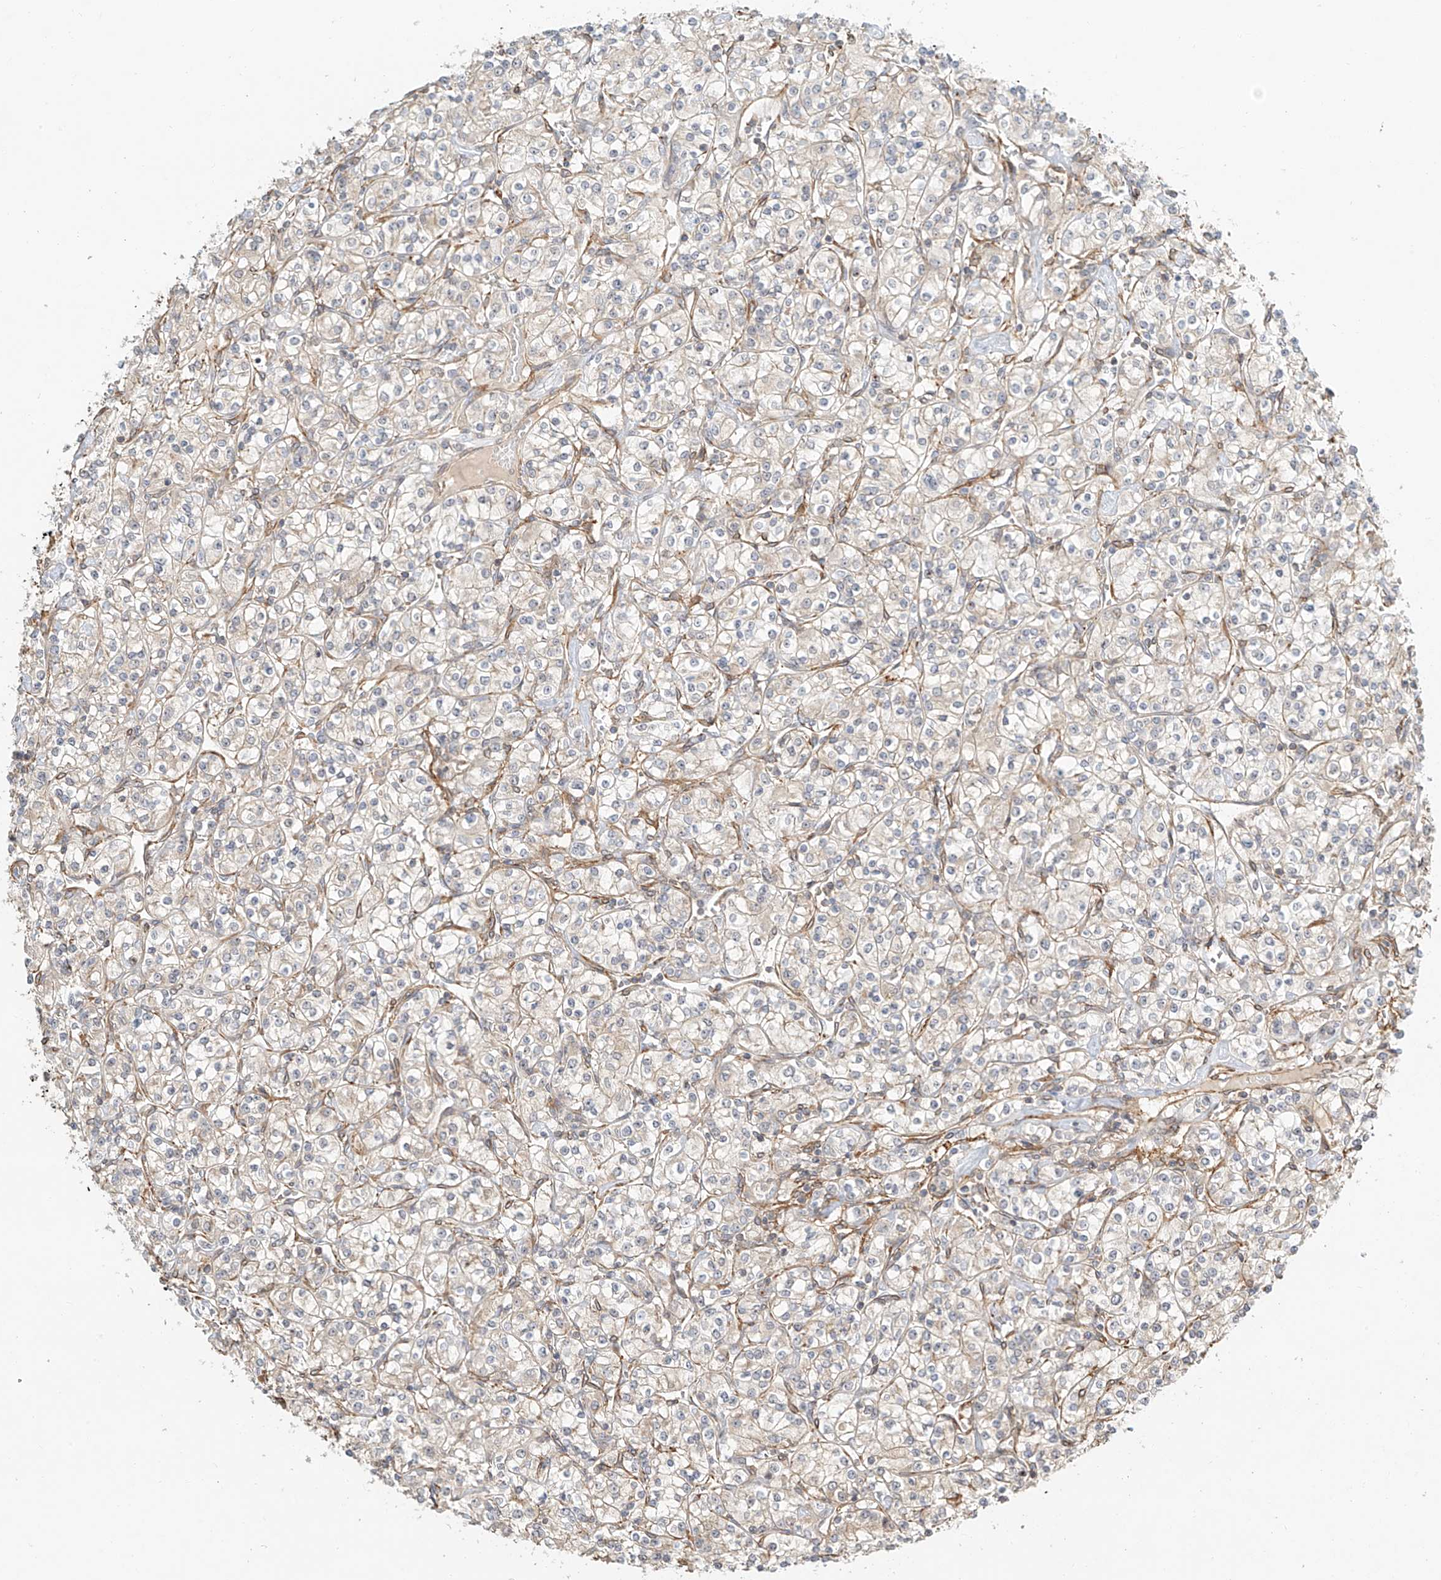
{"staining": {"intensity": "negative", "quantity": "none", "location": "none"}, "tissue": "renal cancer", "cell_type": "Tumor cells", "image_type": "cancer", "snomed": [{"axis": "morphology", "description": "Adenocarcinoma, NOS"}, {"axis": "topography", "description": "Kidney"}], "caption": "Image shows no significant protein expression in tumor cells of renal cancer.", "gene": "CSMD3", "patient": {"sex": "male", "age": 77}}